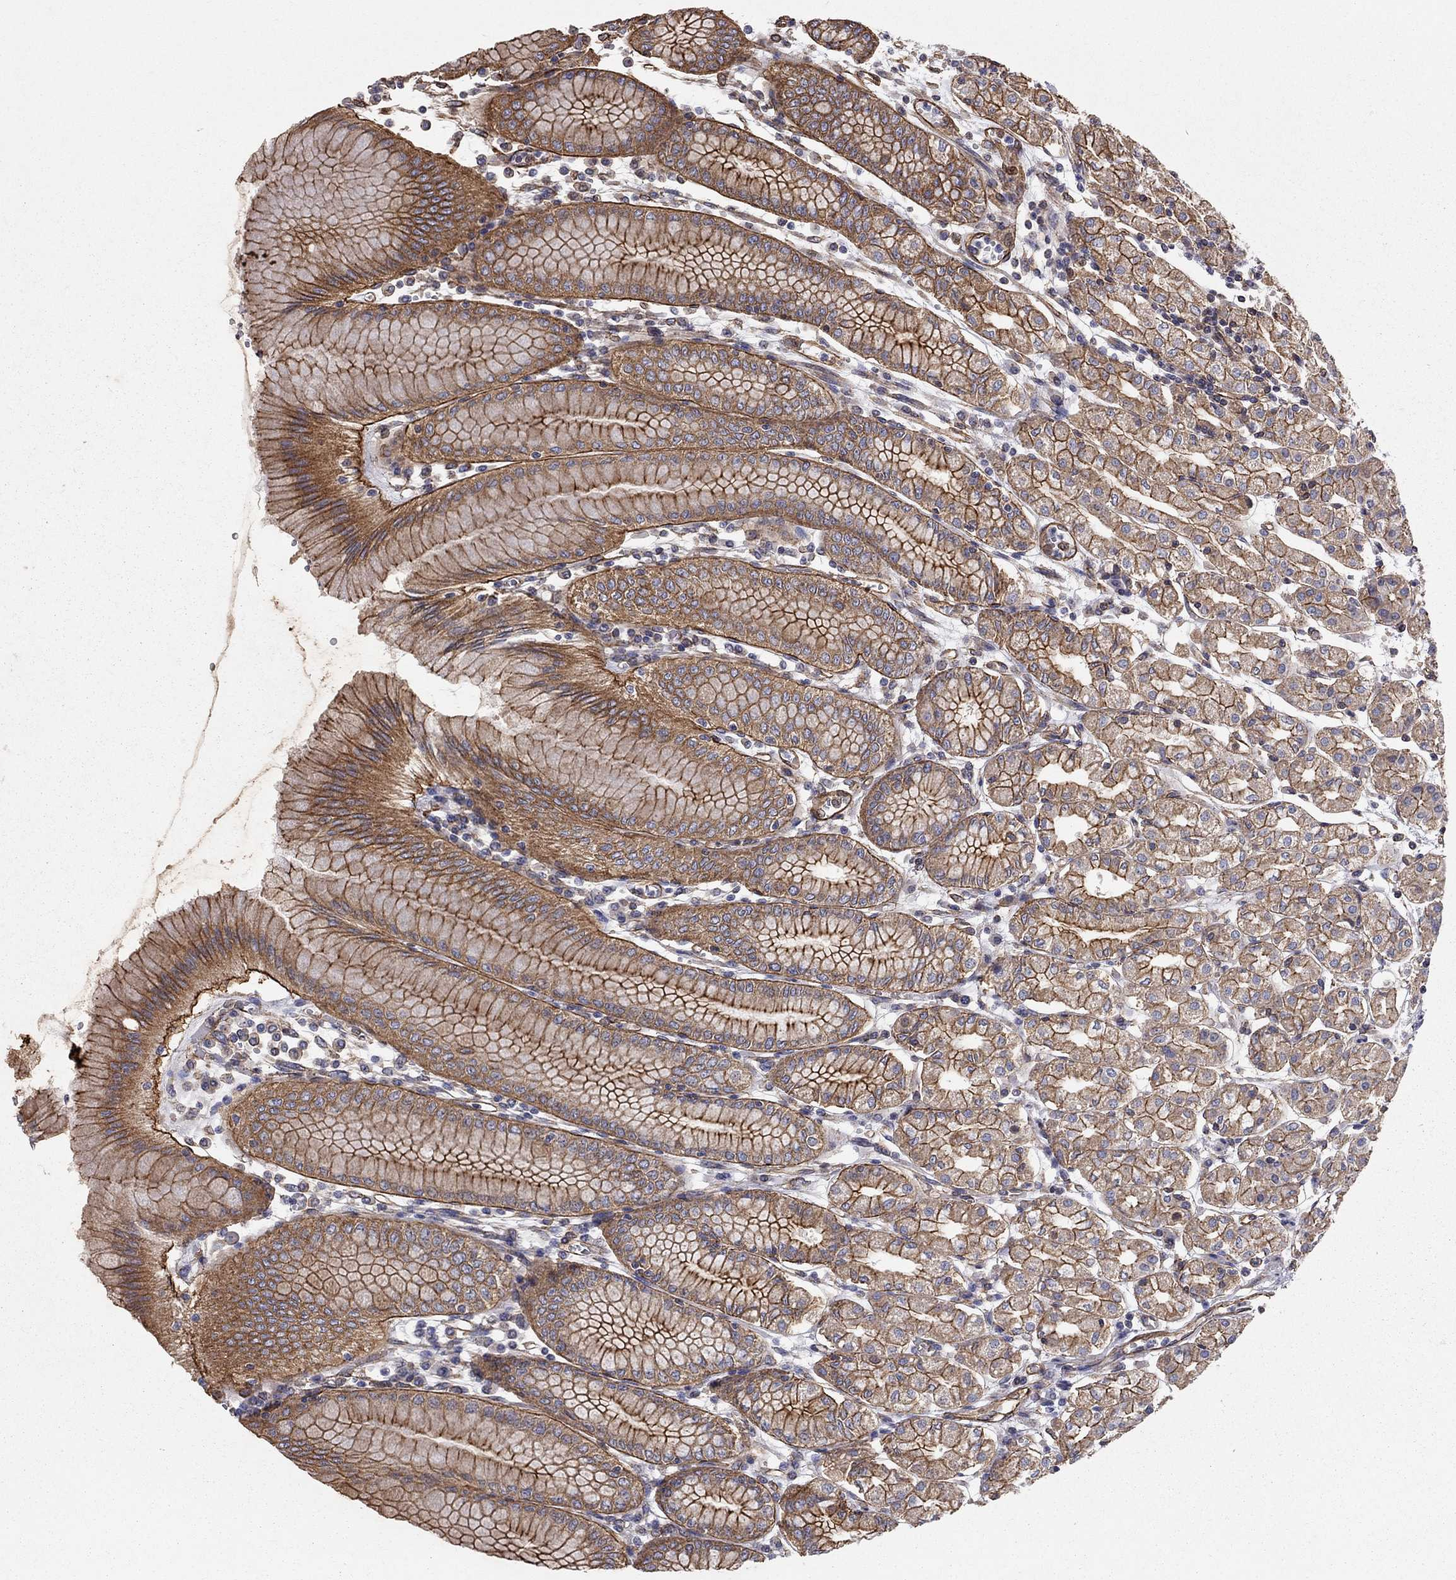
{"staining": {"intensity": "strong", "quantity": "25%-75%", "location": "cytoplasmic/membranous"}, "tissue": "stomach", "cell_type": "Glandular cells", "image_type": "normal", "snomed": [{"axis": "morphology", "description": "Normal tissue, NOS"}, {"axis": "topography", "description": "Skeletal muscle"}, {"axis": "topography", "description": "Stomach"}], "caption": "Immunohistochemical staining of benign stomach shows high levels of strong cytoplasmic/membranous positivity in approximately 25%-75% of glandular cells. (DAB IHC, brown staining for protein, blue staining for nuclei).", "gene": "BICDL2", "patient": {"sex": "female", "age": 57}}